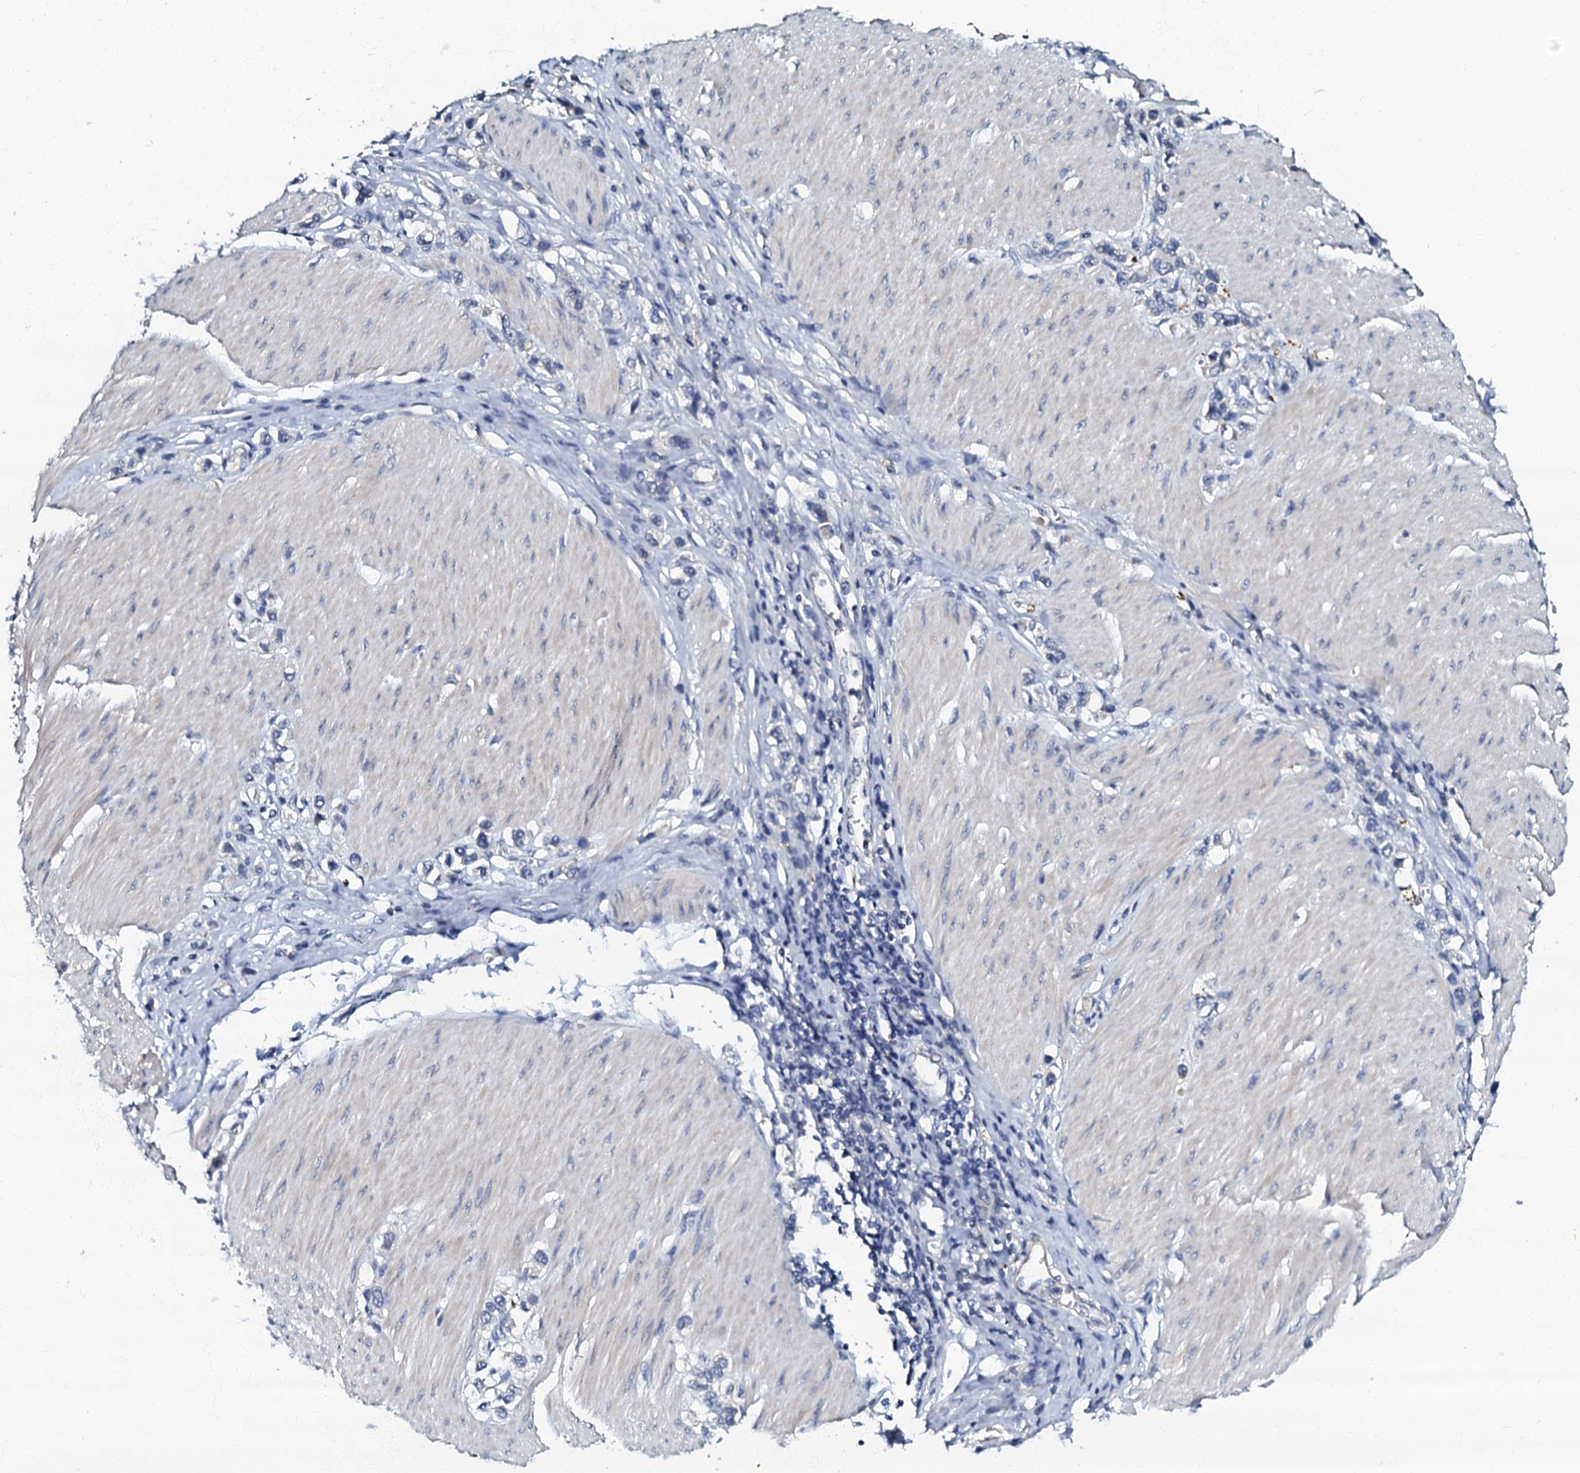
{"staining": {"intensity": "negative", "quantity": "none", "location": "none"}, "tissue": "stomach cancer", "cell_type": "Tumor cells", "image_type": "cancer", "snomed": [{"axis": "morphology", "description": "Normal tissue, NOS"}, {"axis": "morphology", "description": "Adenocarcinoma, NOS"}, {"axis": "topography", "description": "Stomach, upper"}, {"axis": "topography", "description": "Stomach"}], "caption": "Tumor cells show no significant protein positivity in stomach cancer (adenocarcinoma).", "gene": "OLAH", "patient": {"sex": "female", "age": 65}}